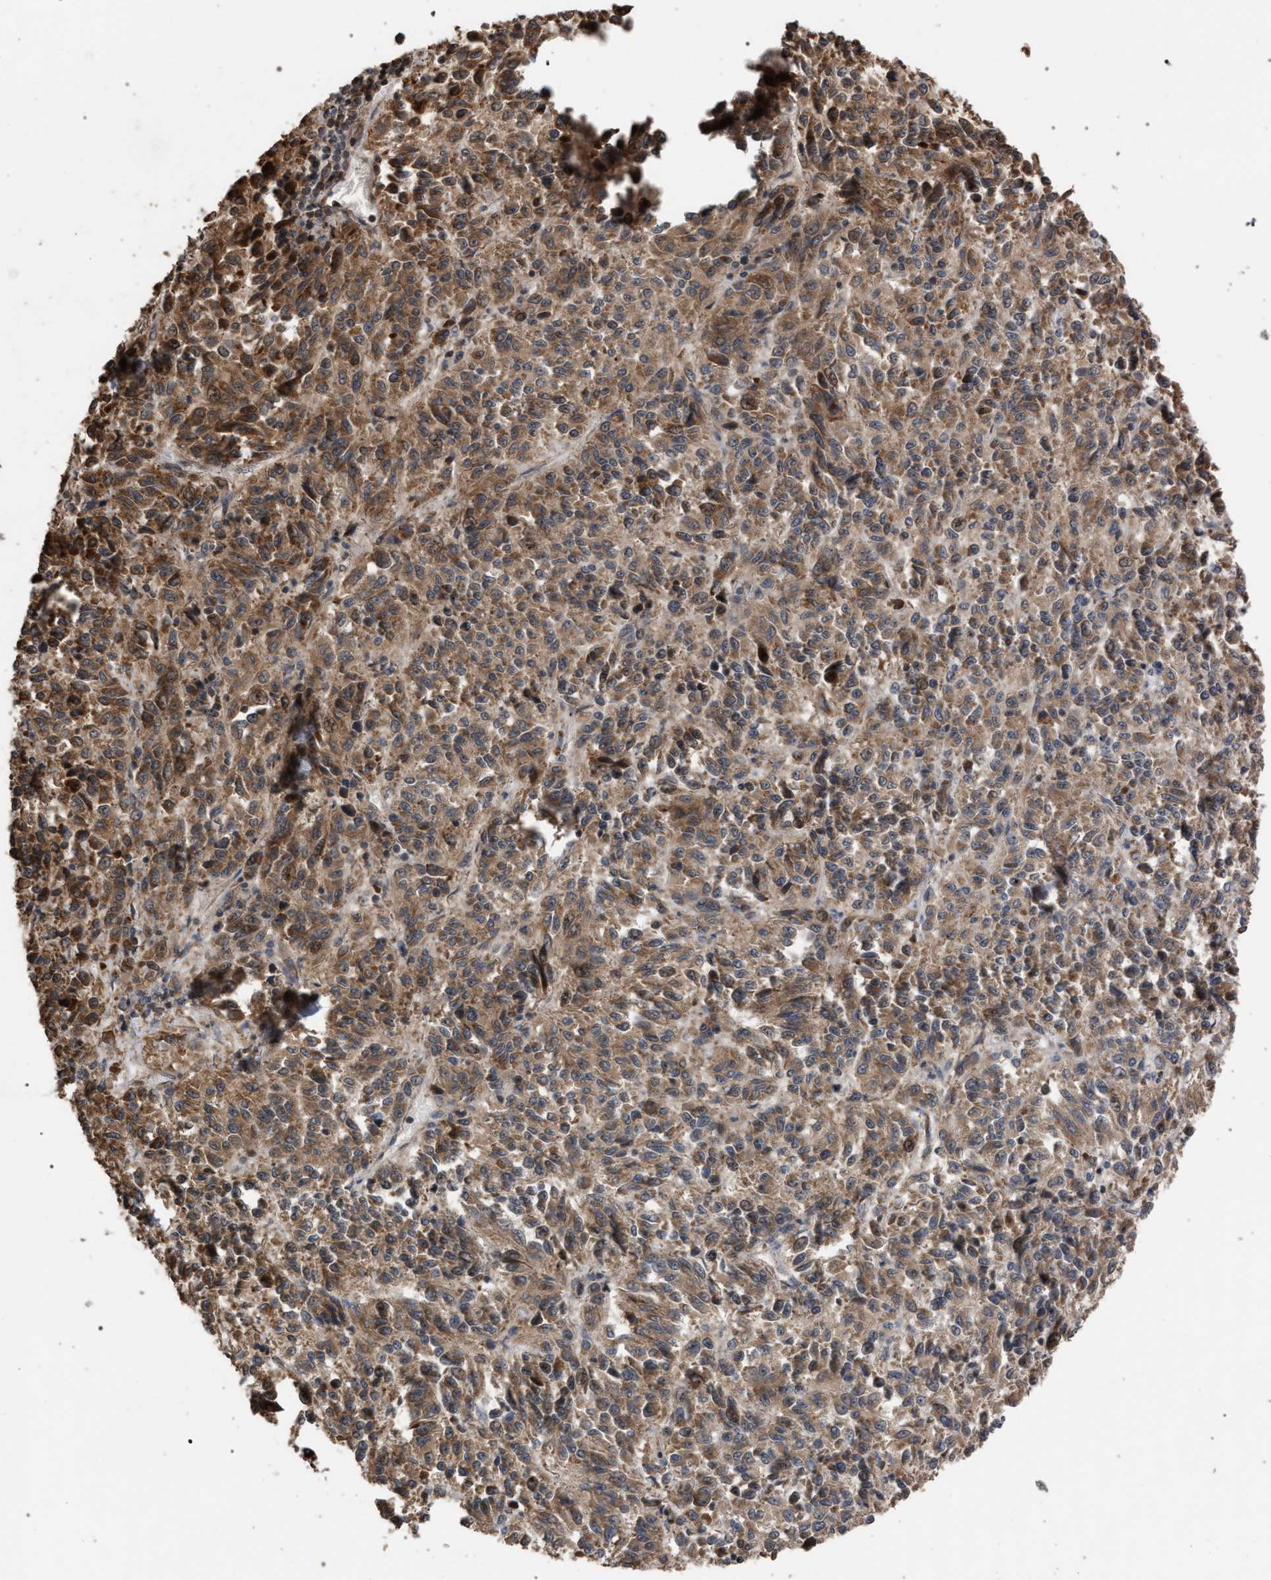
{"staining": {"intensity": "moderate", "quantity": ">75%", "location": "cytoplasmic/membranous"}, "tissue": "melanoma", "cell_type": "Tumor cells", "image_type": "cancer", "snomed": [{"axis": "morphology", "description": "Malignant melanoma, Metastatic site"}, {"axis": "topography", "description": "Lung"}], "caption": "Human melanoma stained with a brown dye reveals moderate cytoplasmic/membranous positive staining in approximately >75% of tumor cells.", "gene": "NAA35", "patient": {"sex": "male", "age": 64}}